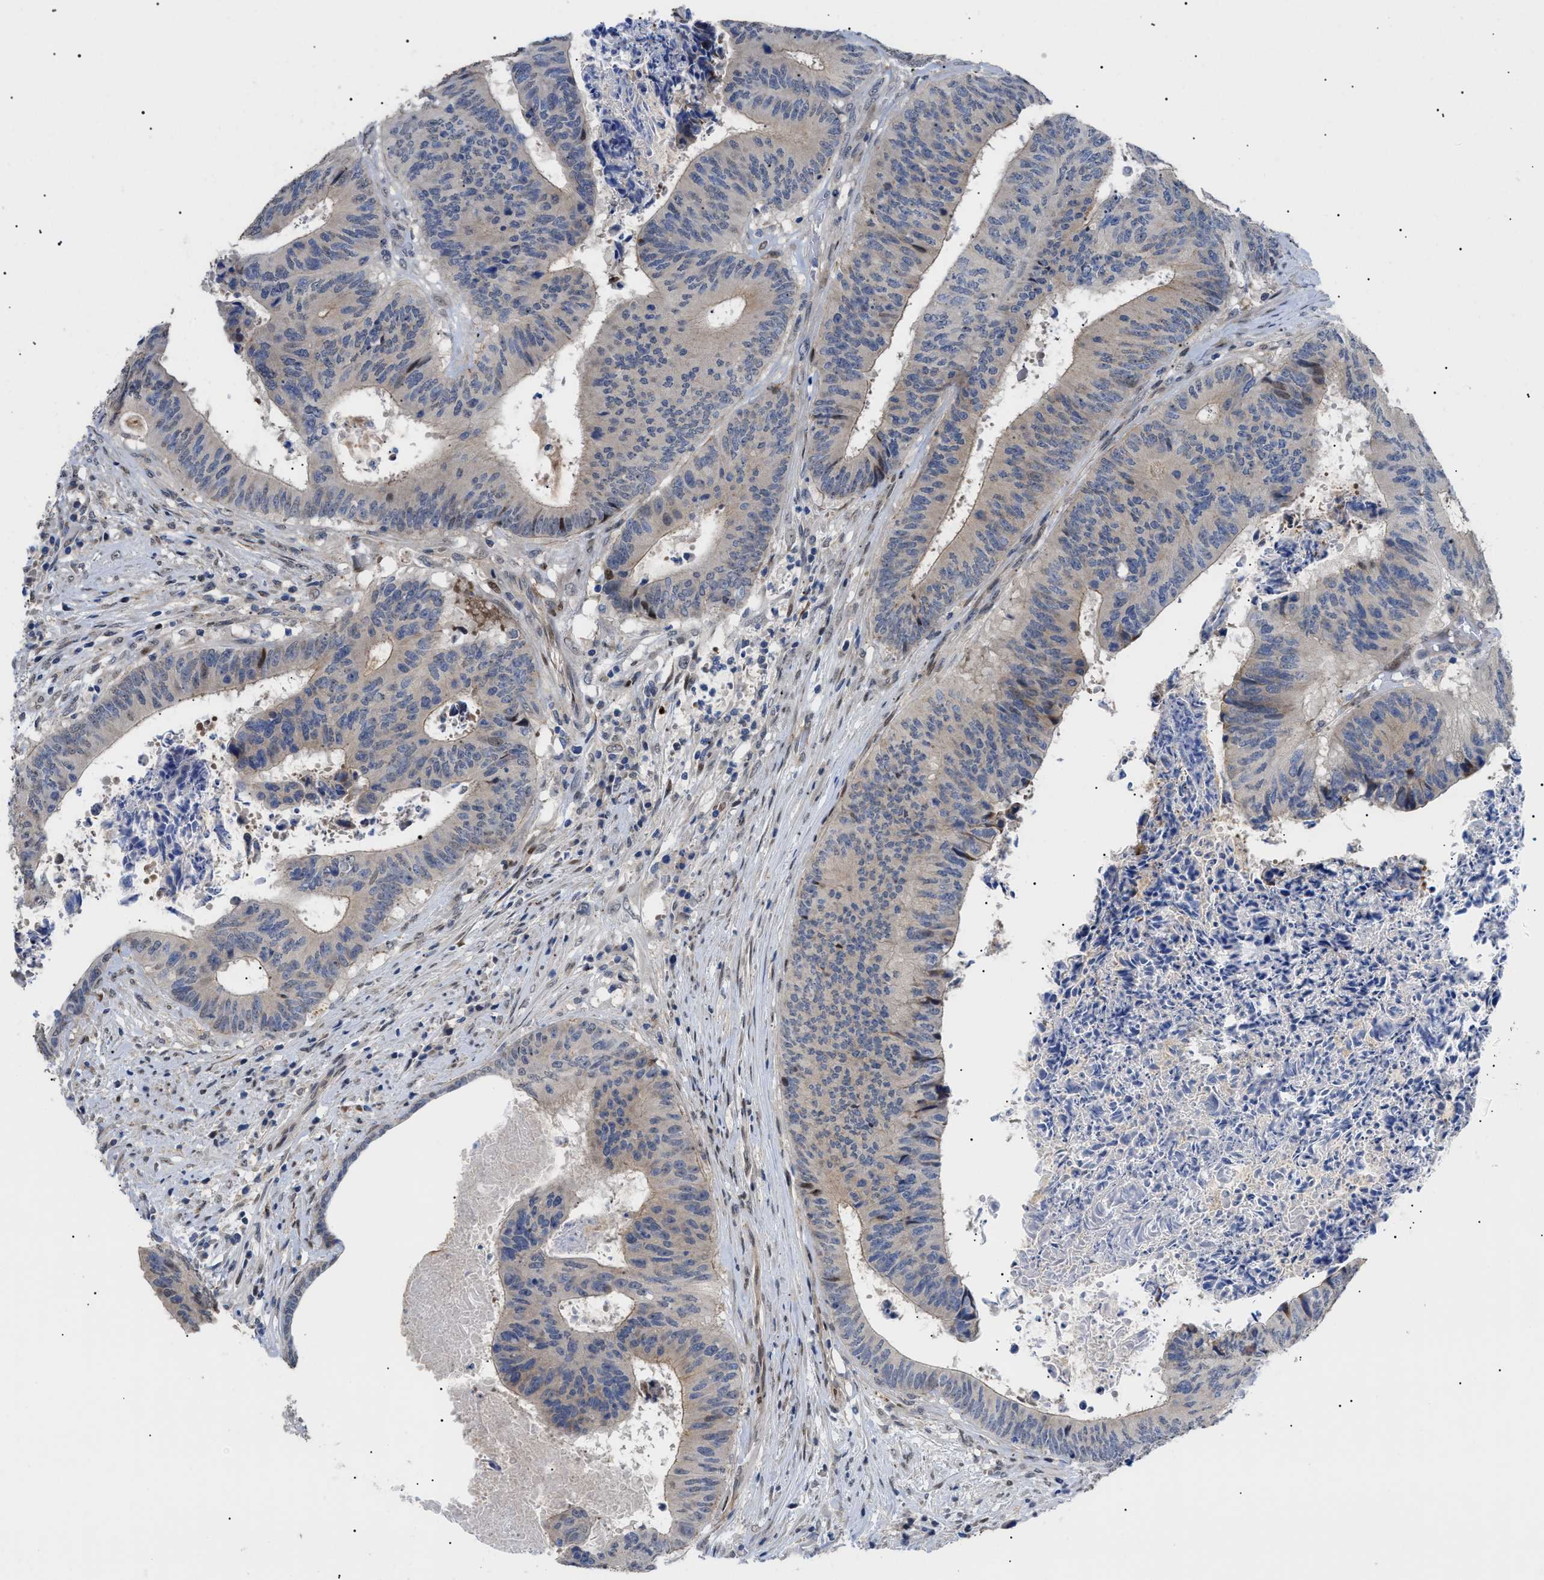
{"staining": {"intensity": "weak", "quantity": "<25%", "location": "cytoplasmic/membranous"}, "tissue": "colorectal cancer", "cell_type": "Tumor cells", "image_type": "cancer", "snomed": [{"axis": "morphology", "description": "Adenocarcinoma, NOS"}, {"axis": "topography", "description": "Rectum"}], "caption": "Tumor cells are negative for protein expression in human colorectal cancer (adenocarcinoma). Nuclei are stained in blue.", "gene": "SFXN5", "patient": {"sex": "male", "age": 72}}